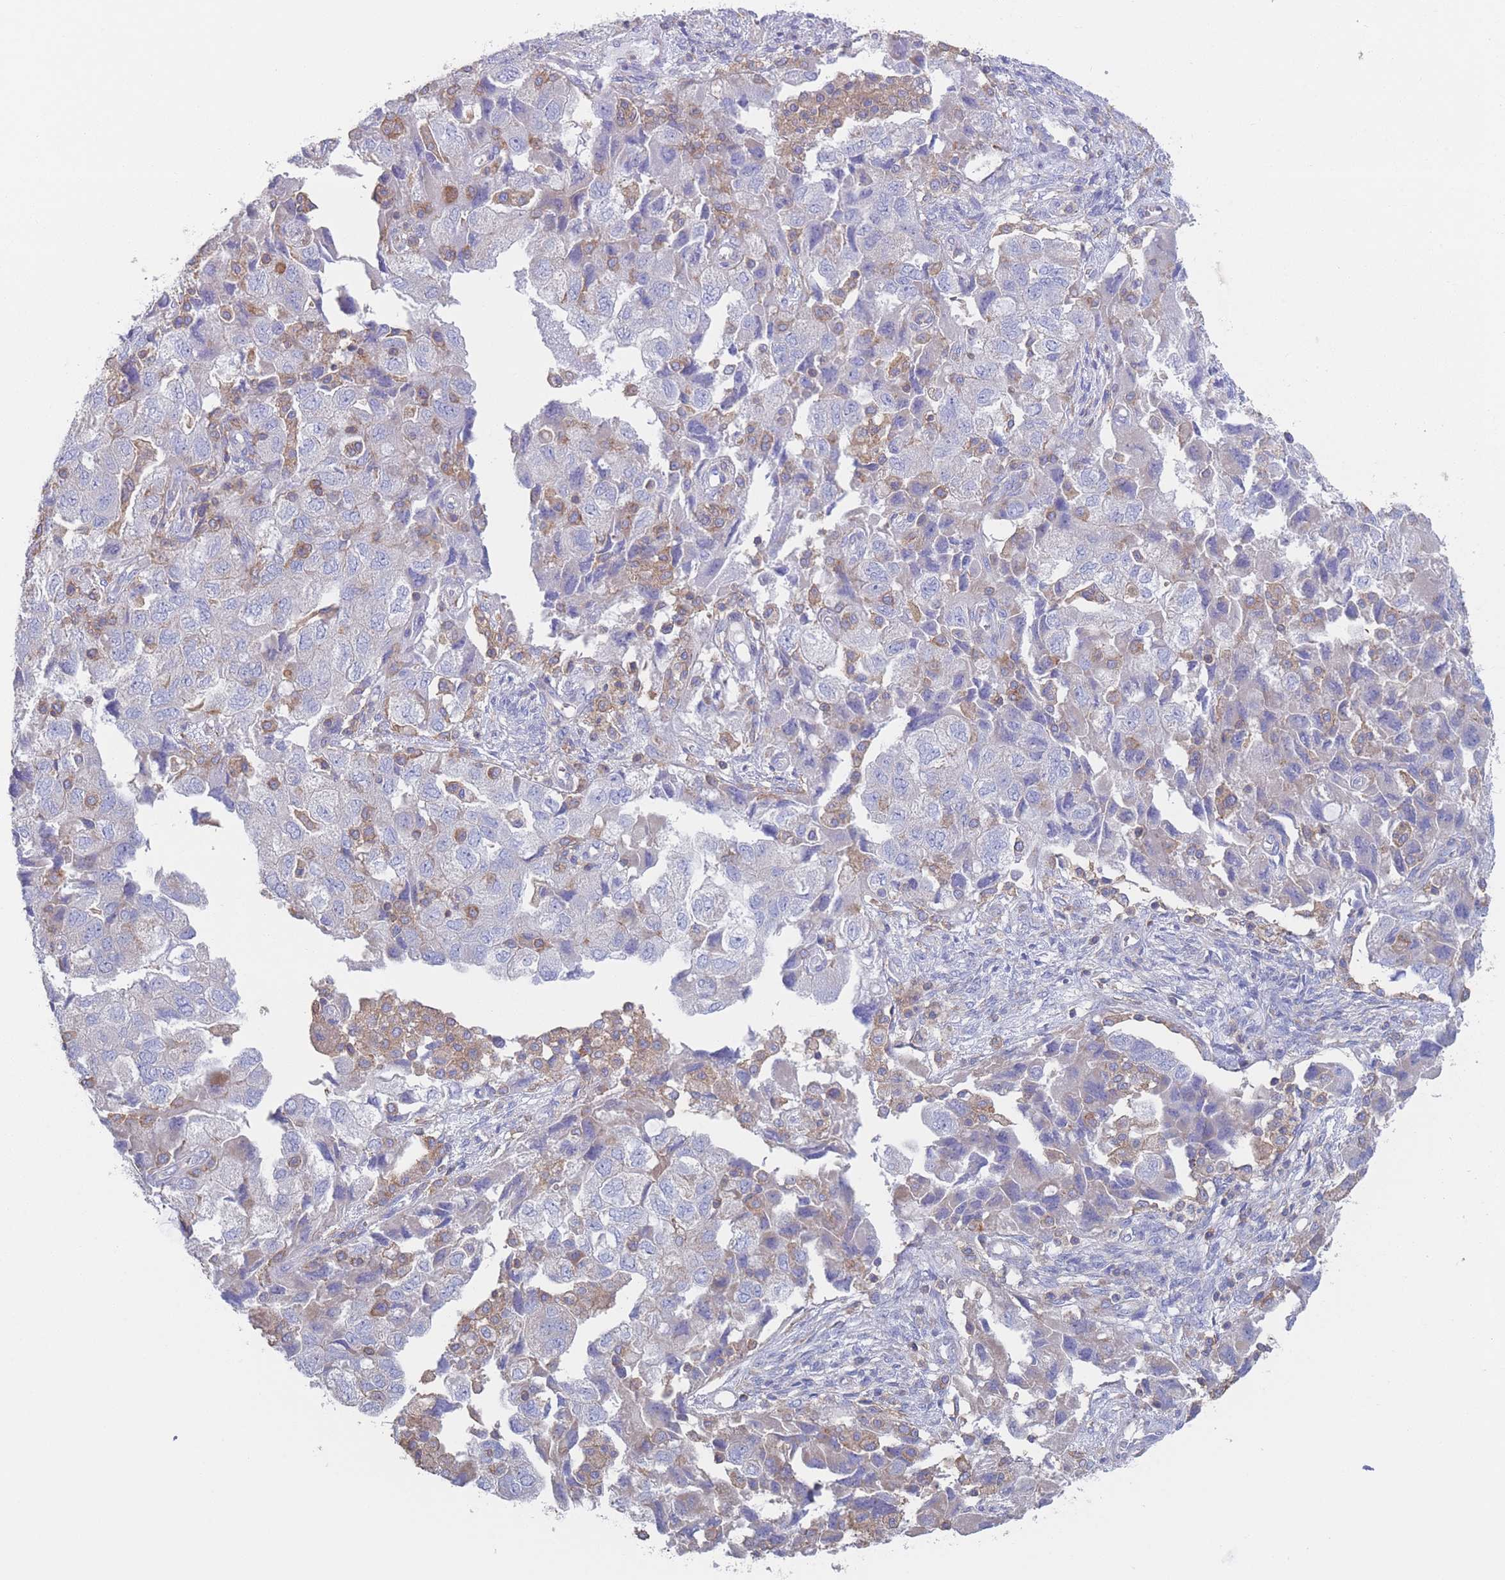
{"staining": {"intensity": "negative", "quantity": "none", "location": "none"}, "tissue": "ovarian cancer", "cell_type": "Tumor cells", "image_type": "cancer", "snomed": [{"axis": "morphology", "description": "Carcinoma, NOS"}, {"axis": "morphology", "description": "Cystadenocarcinoma, serous, NOS"}, {"axis": "topography", "description": "Ovary"}], "caption": "An immunohistochemistry (IHC) photomicrograph of ovarian serous cystadenocarcinoma is shown. There is no staining in tumor cells of ovarian serous cystadenocarcinoma.", "gene": "ADH1A", "patient": {"sex": "female", "age": 69}}